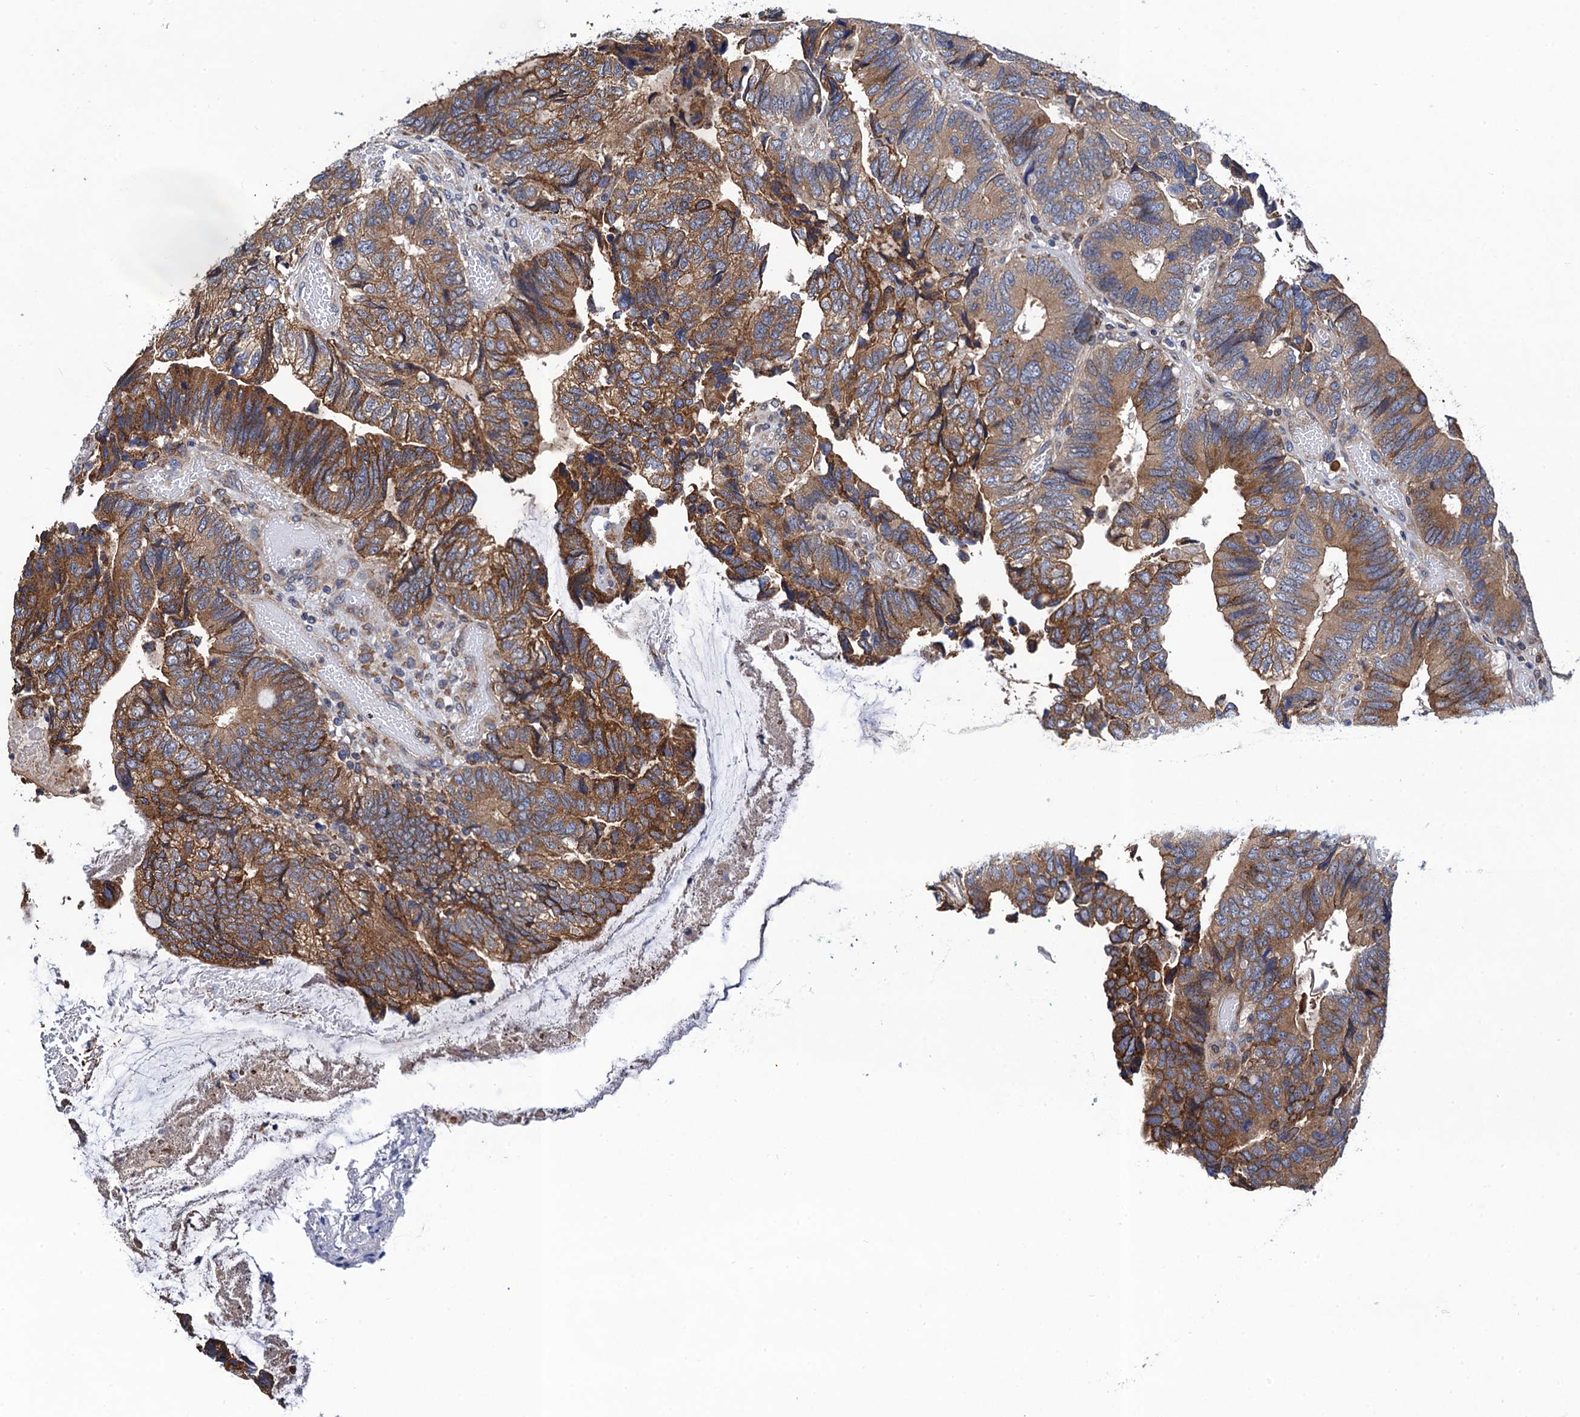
{"staining": {"intensity": "moderate", "quantity": ">75%", "location": "cytoplasmic/membranous"}, "tissue": "colorectal cancer", "cell_type": "Tumor cells", "image_type": "cancer", "snomed": [{"axis": "morphology", "description": "Adenocarcinoma, NOS"}, {"axis": "topography", "description": "Colon"}], "caption": "High-magnification brightfield microscopy of colorectal cancer stained with DAB (brown) and counterstained with hematoxylin (blue). tumor cells exhibit moderate cytoplasmic/membranous positivity is appreciated in approximately>75% of cells.", "gene": "PGLS", "patient": {"sex": "female", "age": 67}}